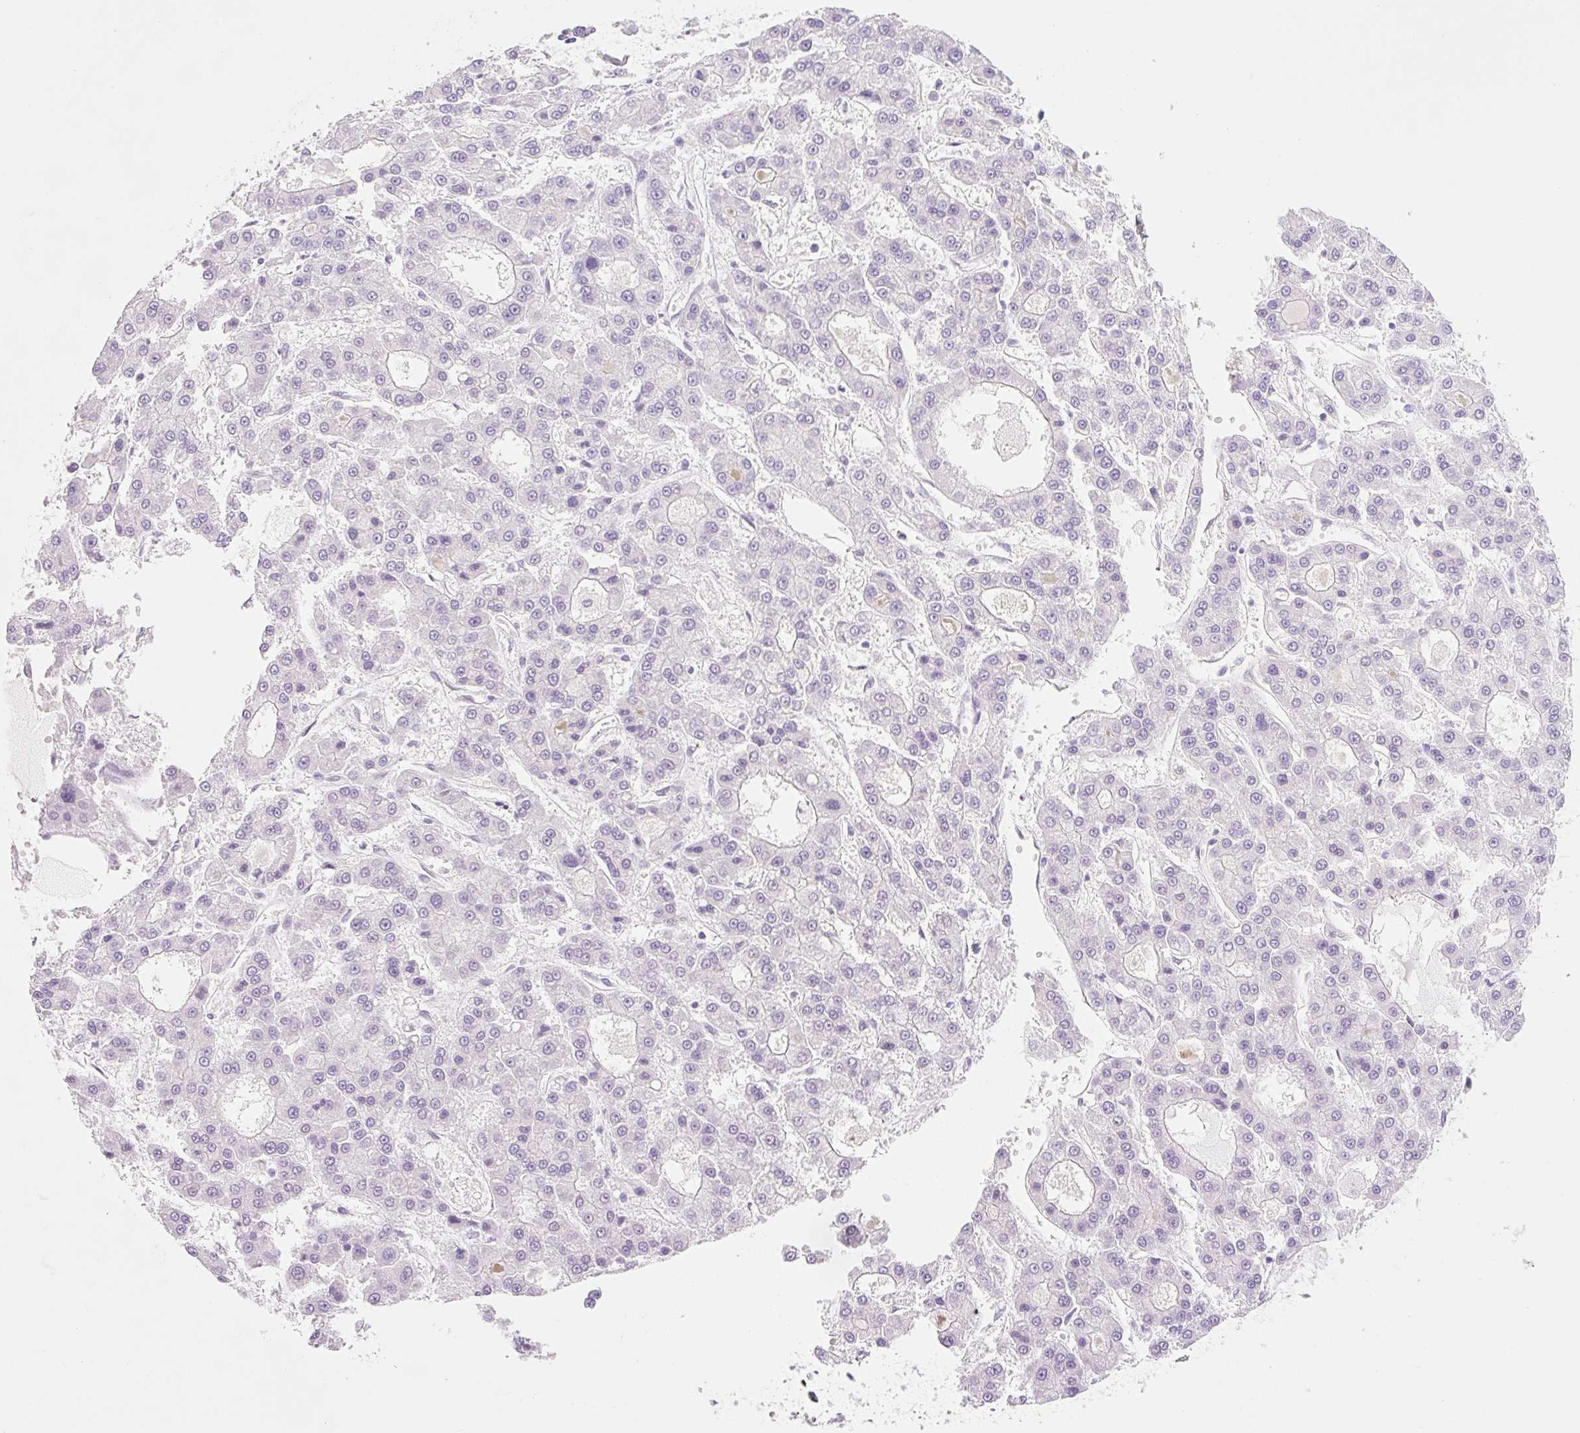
{"staining": {"intensity": "negative", "quantity": "none", "location": "none"}, "tissue": "liver cancer", "cell_type": "Tumor cells", "image_type": "cancer", "snomed": [{"axis": "morphology", "description": "Carcinoma, Hepatocellular, NOS"}, {"axis": "topography", "description": "Liver"}], "caption": "Tumor cells are negative for brown protein staining in liver cancer.", "gene": "SYNE3", "patient": {"sex": "male", "age": 70}}